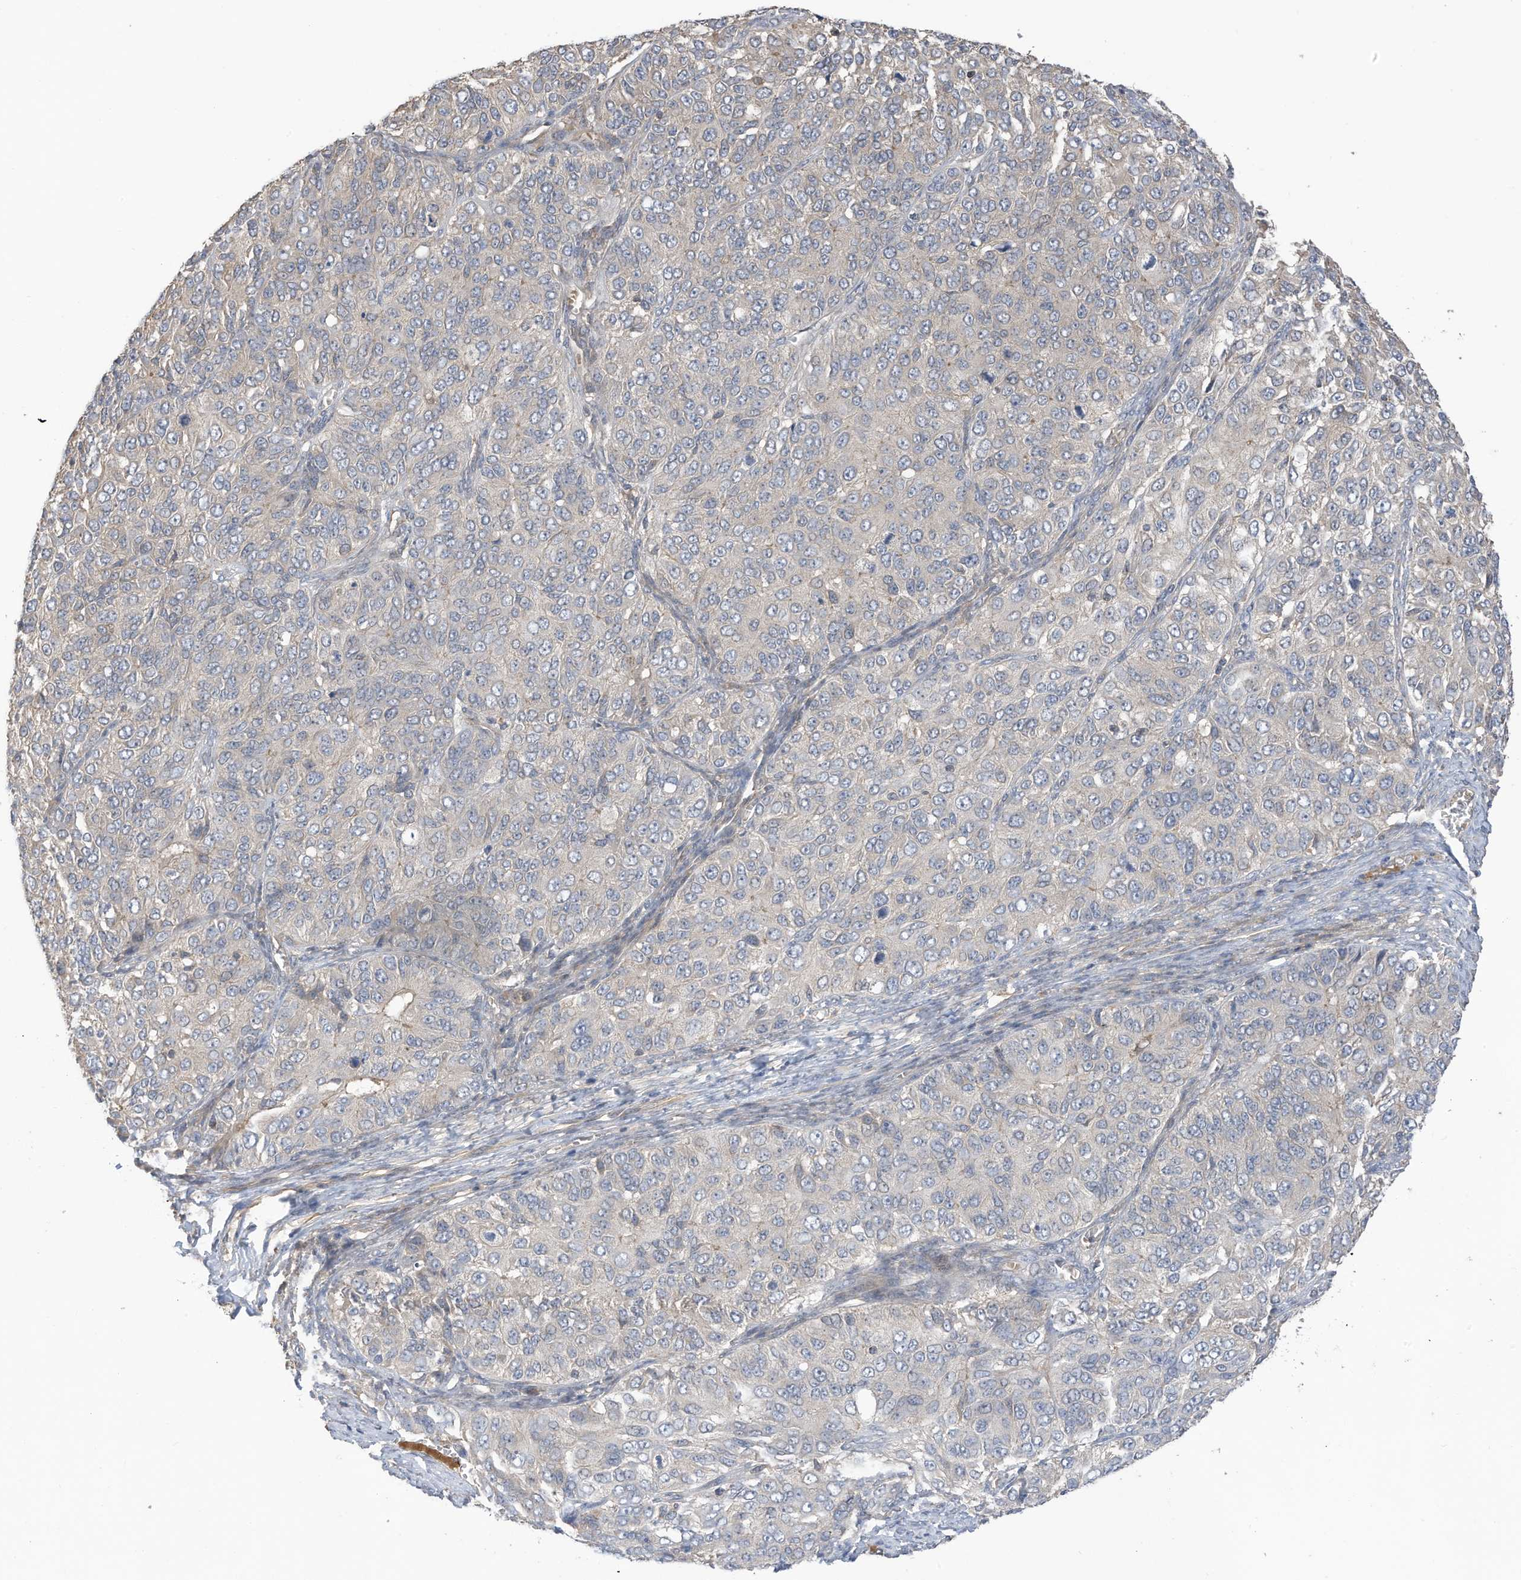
{"staining": {"intensity": "negative", "quantity": "none", "location": "none"}, "tissue": "ovarian cancer", "cell_type": "Tumor cells", "image_type": "cancer", "snomed": [{"axis": "morphology", "description": "Carcinoma, endometroid"}, {"axis": "topography", "description": "Ovary"}], "caption": "Immunohistochemistry (IHC) of human ovarian cancer (endometroid carcinoma) displays no staining in tumor cells. Brightfield microscopy of IHC stained with DAB (3,3'-diaminobenzidine) (brown) and hematoxylin (blue), captured at high magnification.", "gene": "REC8", "patient": {"sex": "female", "age": 51}}